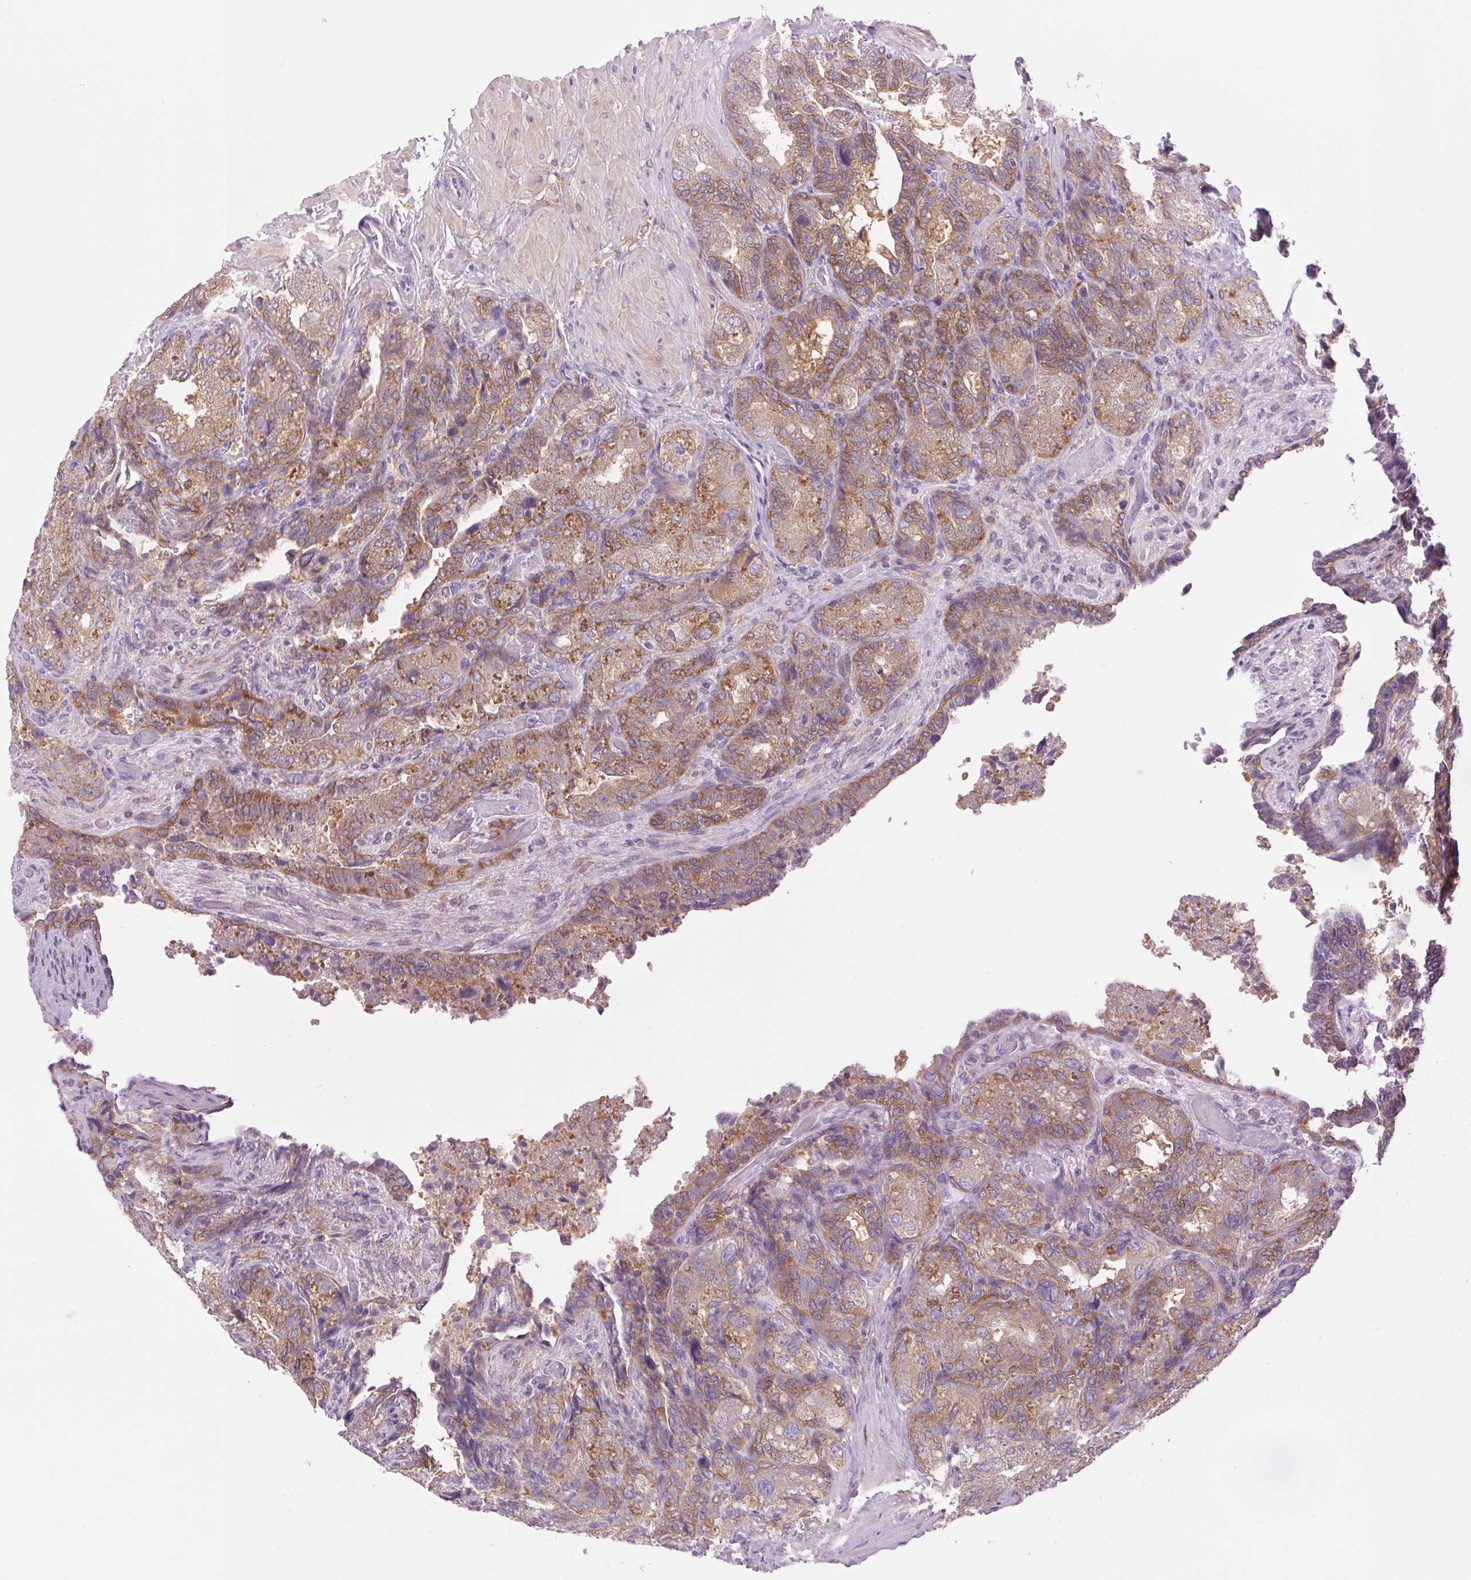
{"staining": {"intensity": "moderate", "quantity": "25%-75%", "location": "cytoplasmic/membranous"}, "tissue": "seminal vesicle", "cell_type": "Glandular cells", "image_type": "normal", "snomed": [{"axis": "morphology", "description": "Normal tissue, NOS"}, {"axis": "topography", "description": "Seminal veicle"}], "caption": "Approximately 25%-75% of glandular cells in normal seminal vesicle exhibit moderate cytoplasmic/membranous protein positivity as visualized by brown immunohistochemical staining.", "gene": "SOWAHC", "patient": {"sex": "male", "age": 57}}